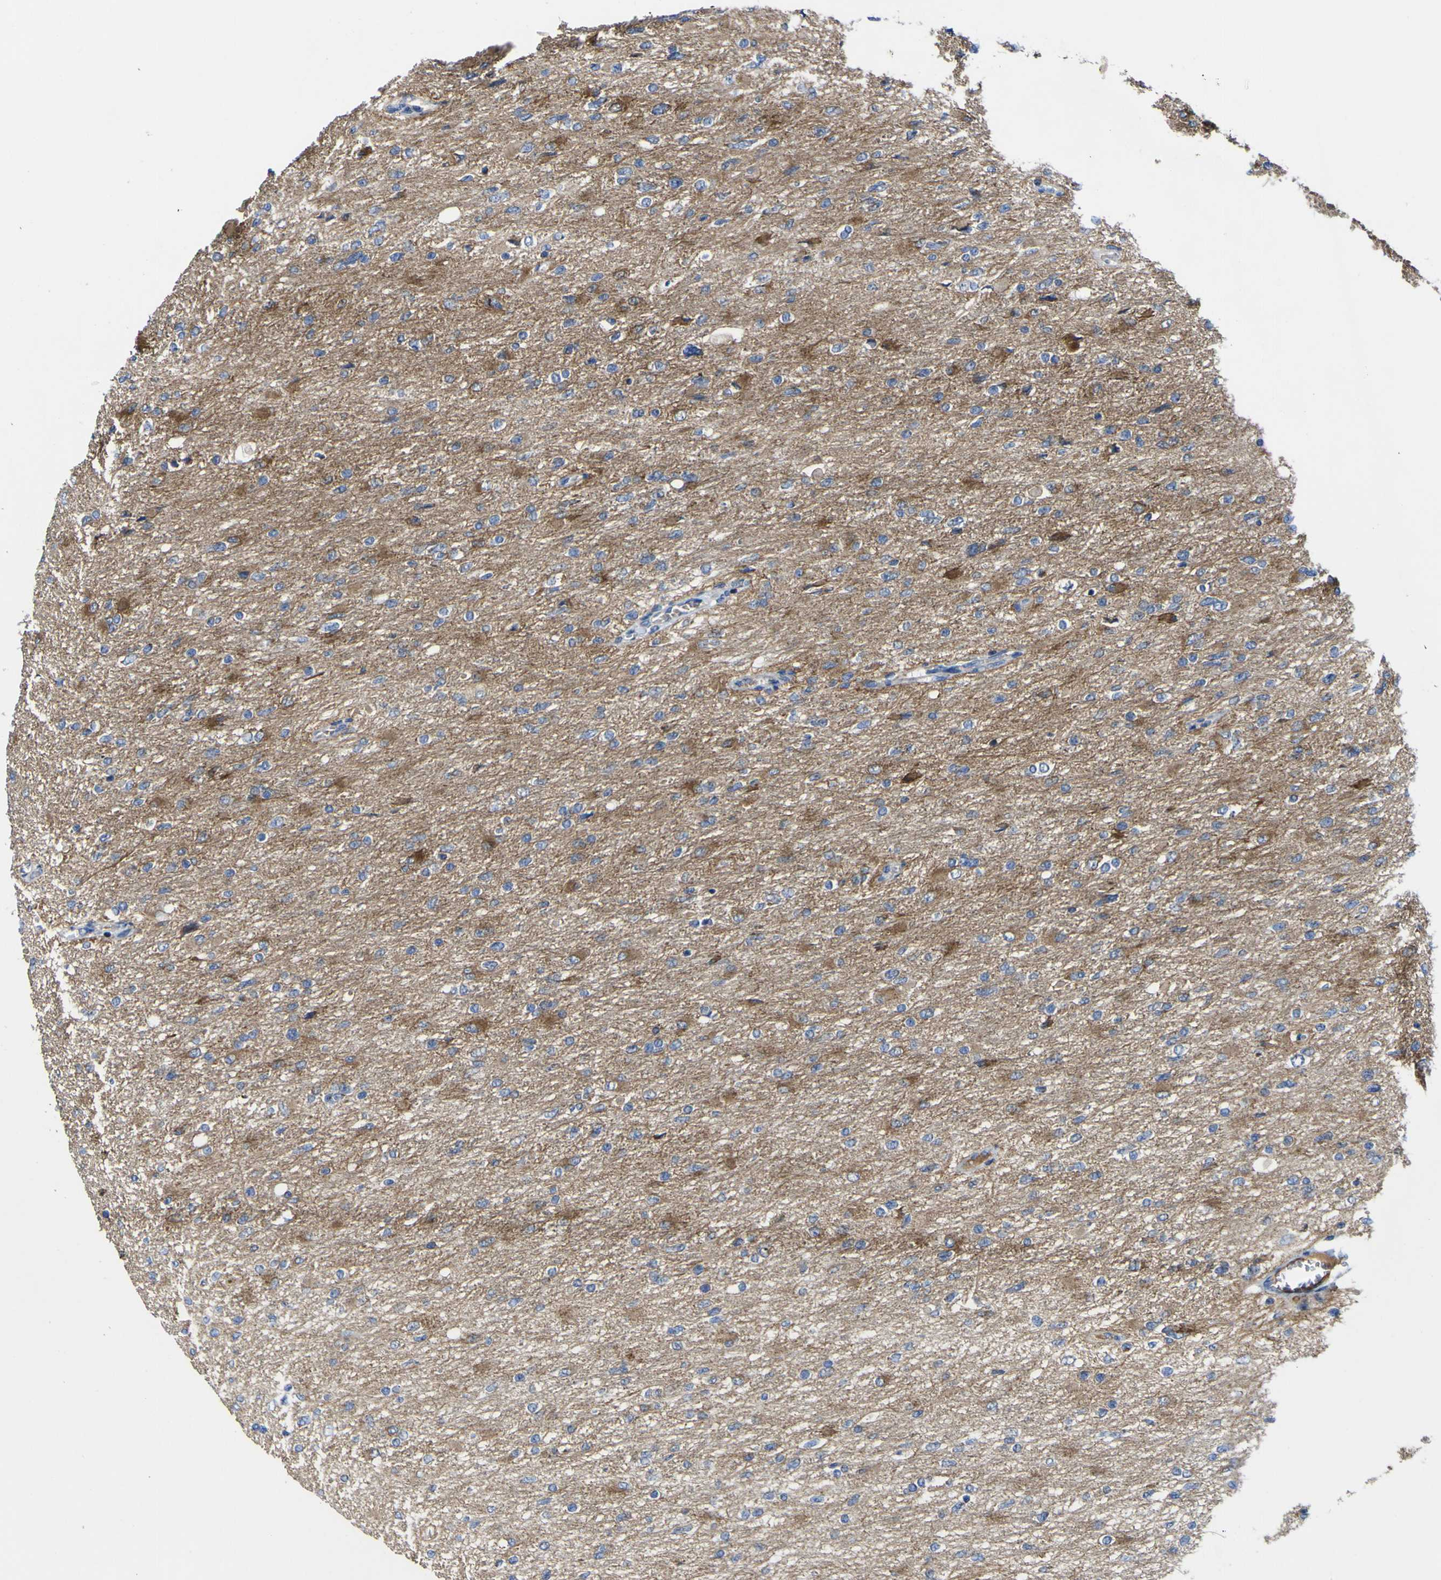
{"staining": {"intensity": "moderate", "quantity": "25%-75%", "location": "cytoplasmic/membranous"}, "tissue": "glioma", "cell_type": "Tumor cells", "image_type": "cancer", "snomed": [{"axis": "morphology", "description": "Glioma, malignant, High grade"}, {"axis": "topography", "description": "Cerebral cortex"}], "caption": "Immunohistochemical staining of human glioma displays moderate cytoplasmic/membranous protein positivity in about 25%-75% of tumor cells.", "gene": "CCDC90B", "patient": {"sex": "female", "age": 36}}